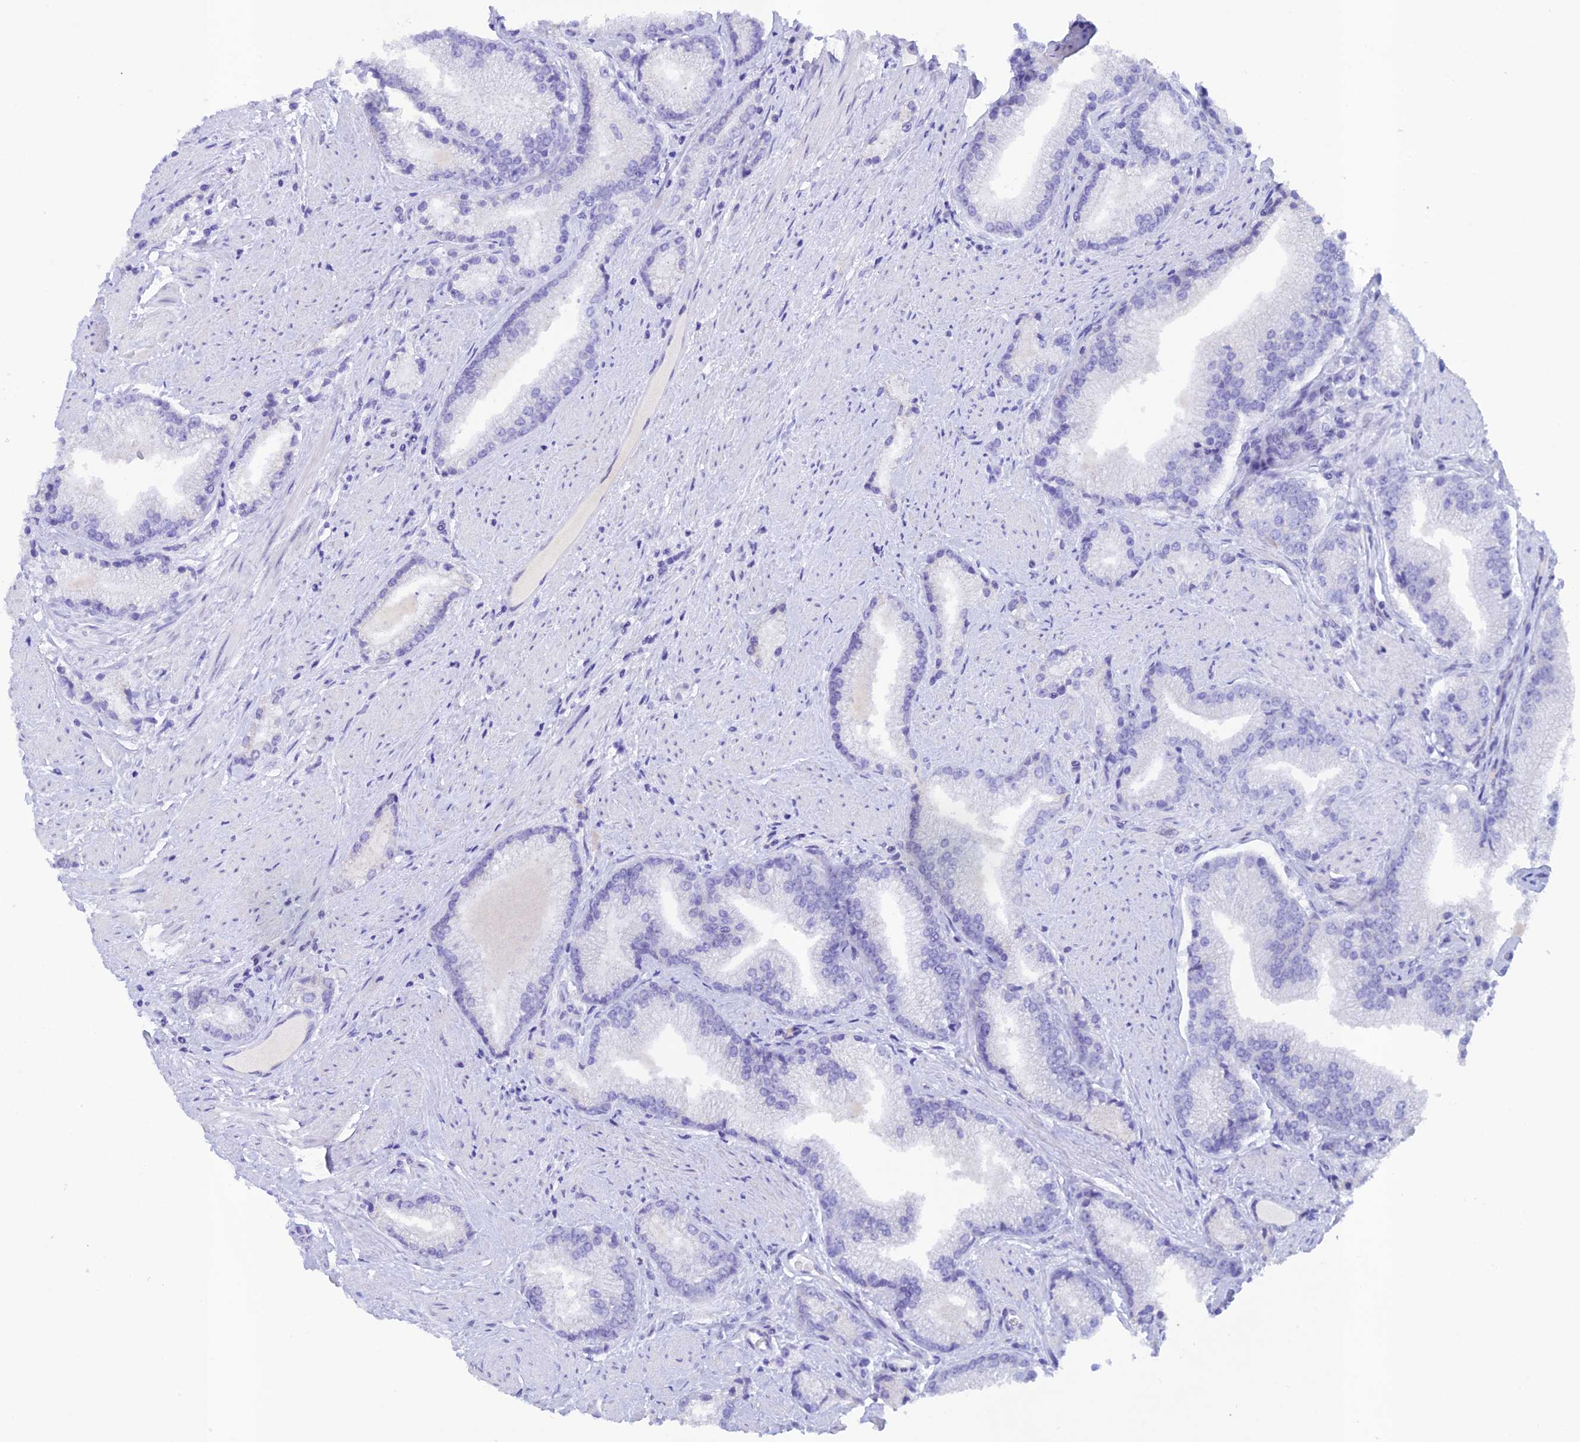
{"staining": {"intensity": "negative", "quantity": "none", "location": "none"}, "tissue": "prostate cancer", "cell_type": "Tumor cells", "image_type": "cancer", "snomed": [{"axis": "morphology", "description": "Adenocarcinoma, High grade"}, {"axis": "topography", "description": "Prostate"}], "caption": "IHC histopathology image of prostate adenocarcinoma (high-grade) stained for a protein (brown), which exhibits no expression in tumor cells. The staining is performed using DAB brown chromogen with nuclei counter-stained in using hematoxylin.", "gene": "THAP11", "patient": {"sex": "male", "age": 67}}